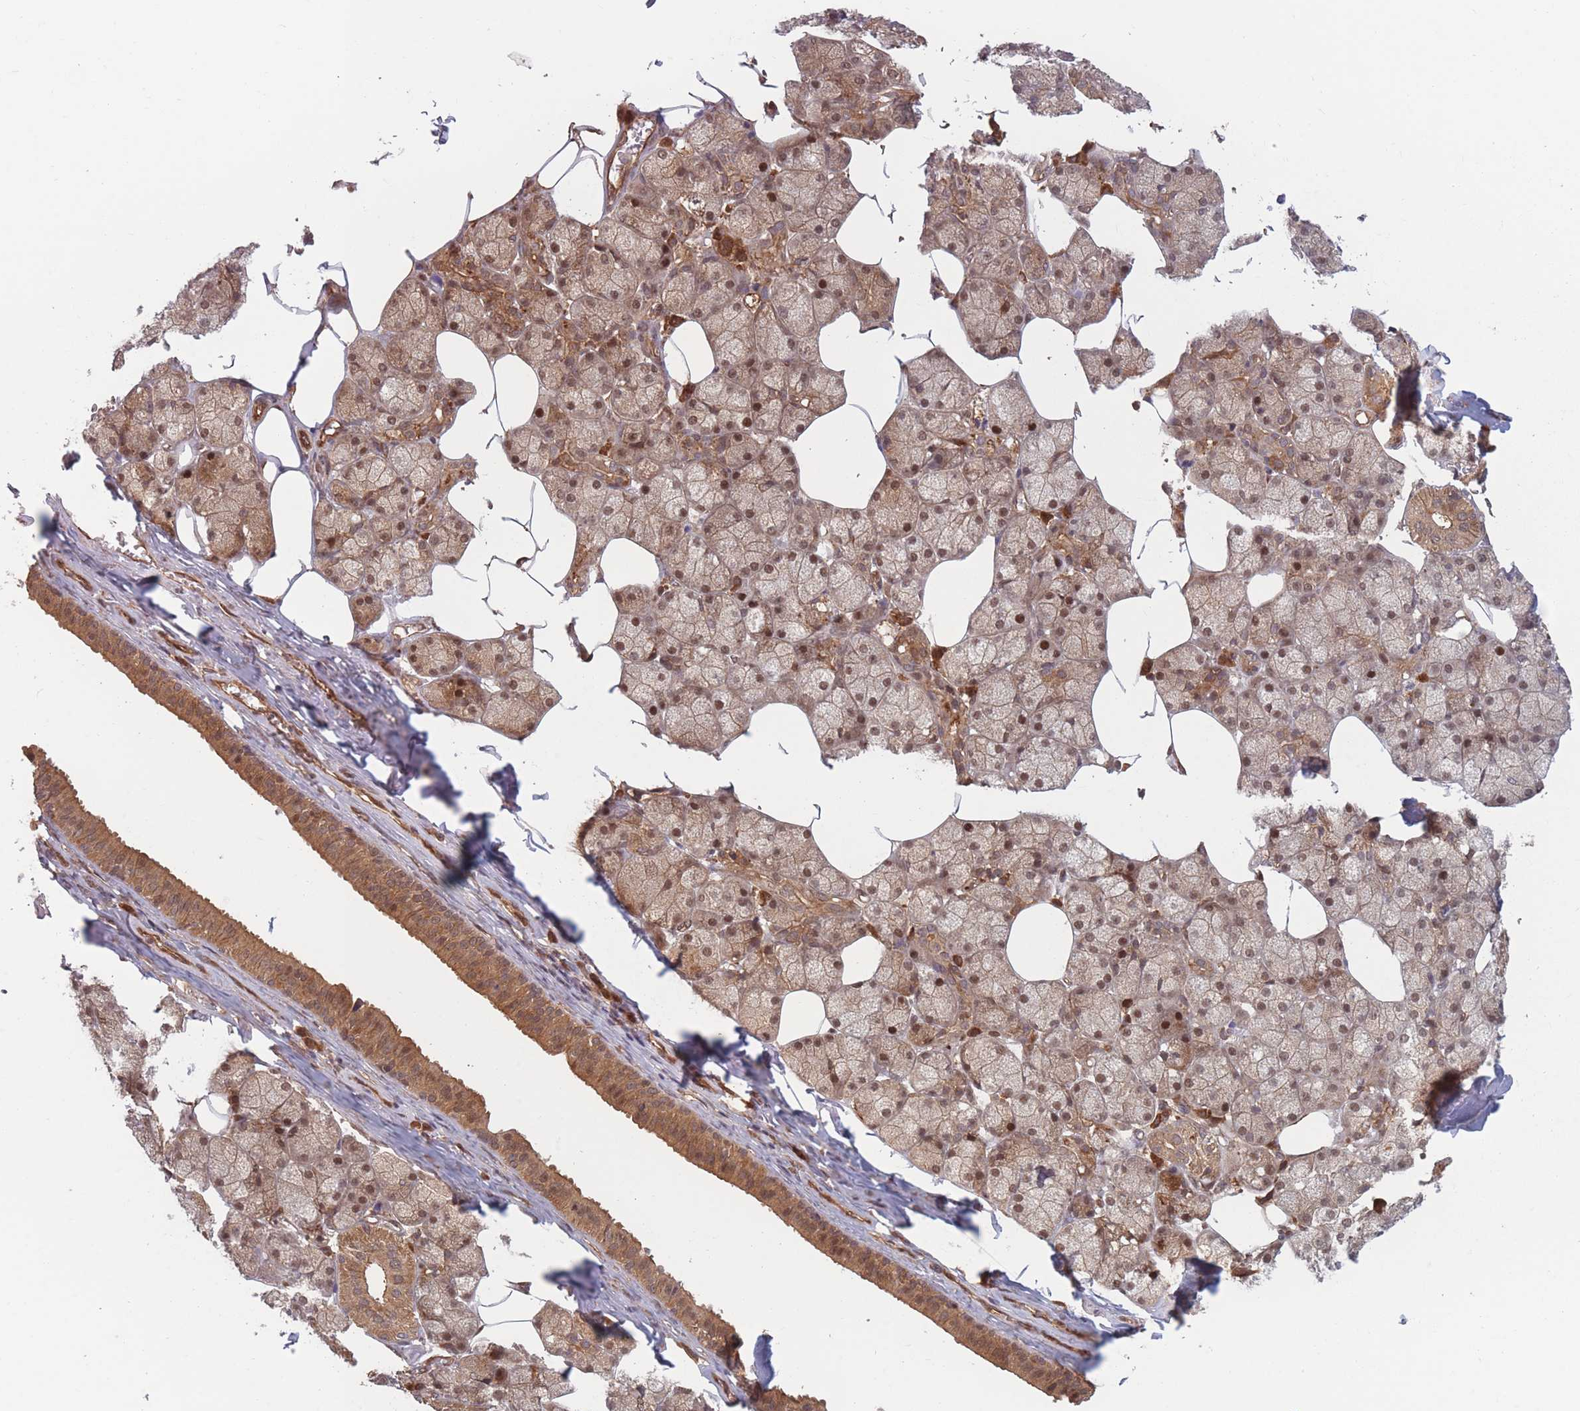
{"staining": {"intensity": "moderate", "quantity": ">75%", "location": "cytoplasmic/membranous,nuclear"}, "tissue": "salivary gland", "cell_type": "Glandular cells", "image_type": "normal", "snomed": [{"axis": "morphology", "description": "Normal tissue, NOS"}, {"axis": "topography", "description": "Salivary gland"}], "caption": "Salivary gland stained with IHC demonstrates moderate cytoplasmic/membranous,nuclear staining in approximately >75% of glandular cells. Nuclei are stained in blue.", "gene": "PODXL2", "patient": {"sex": "male", "age": 62}}